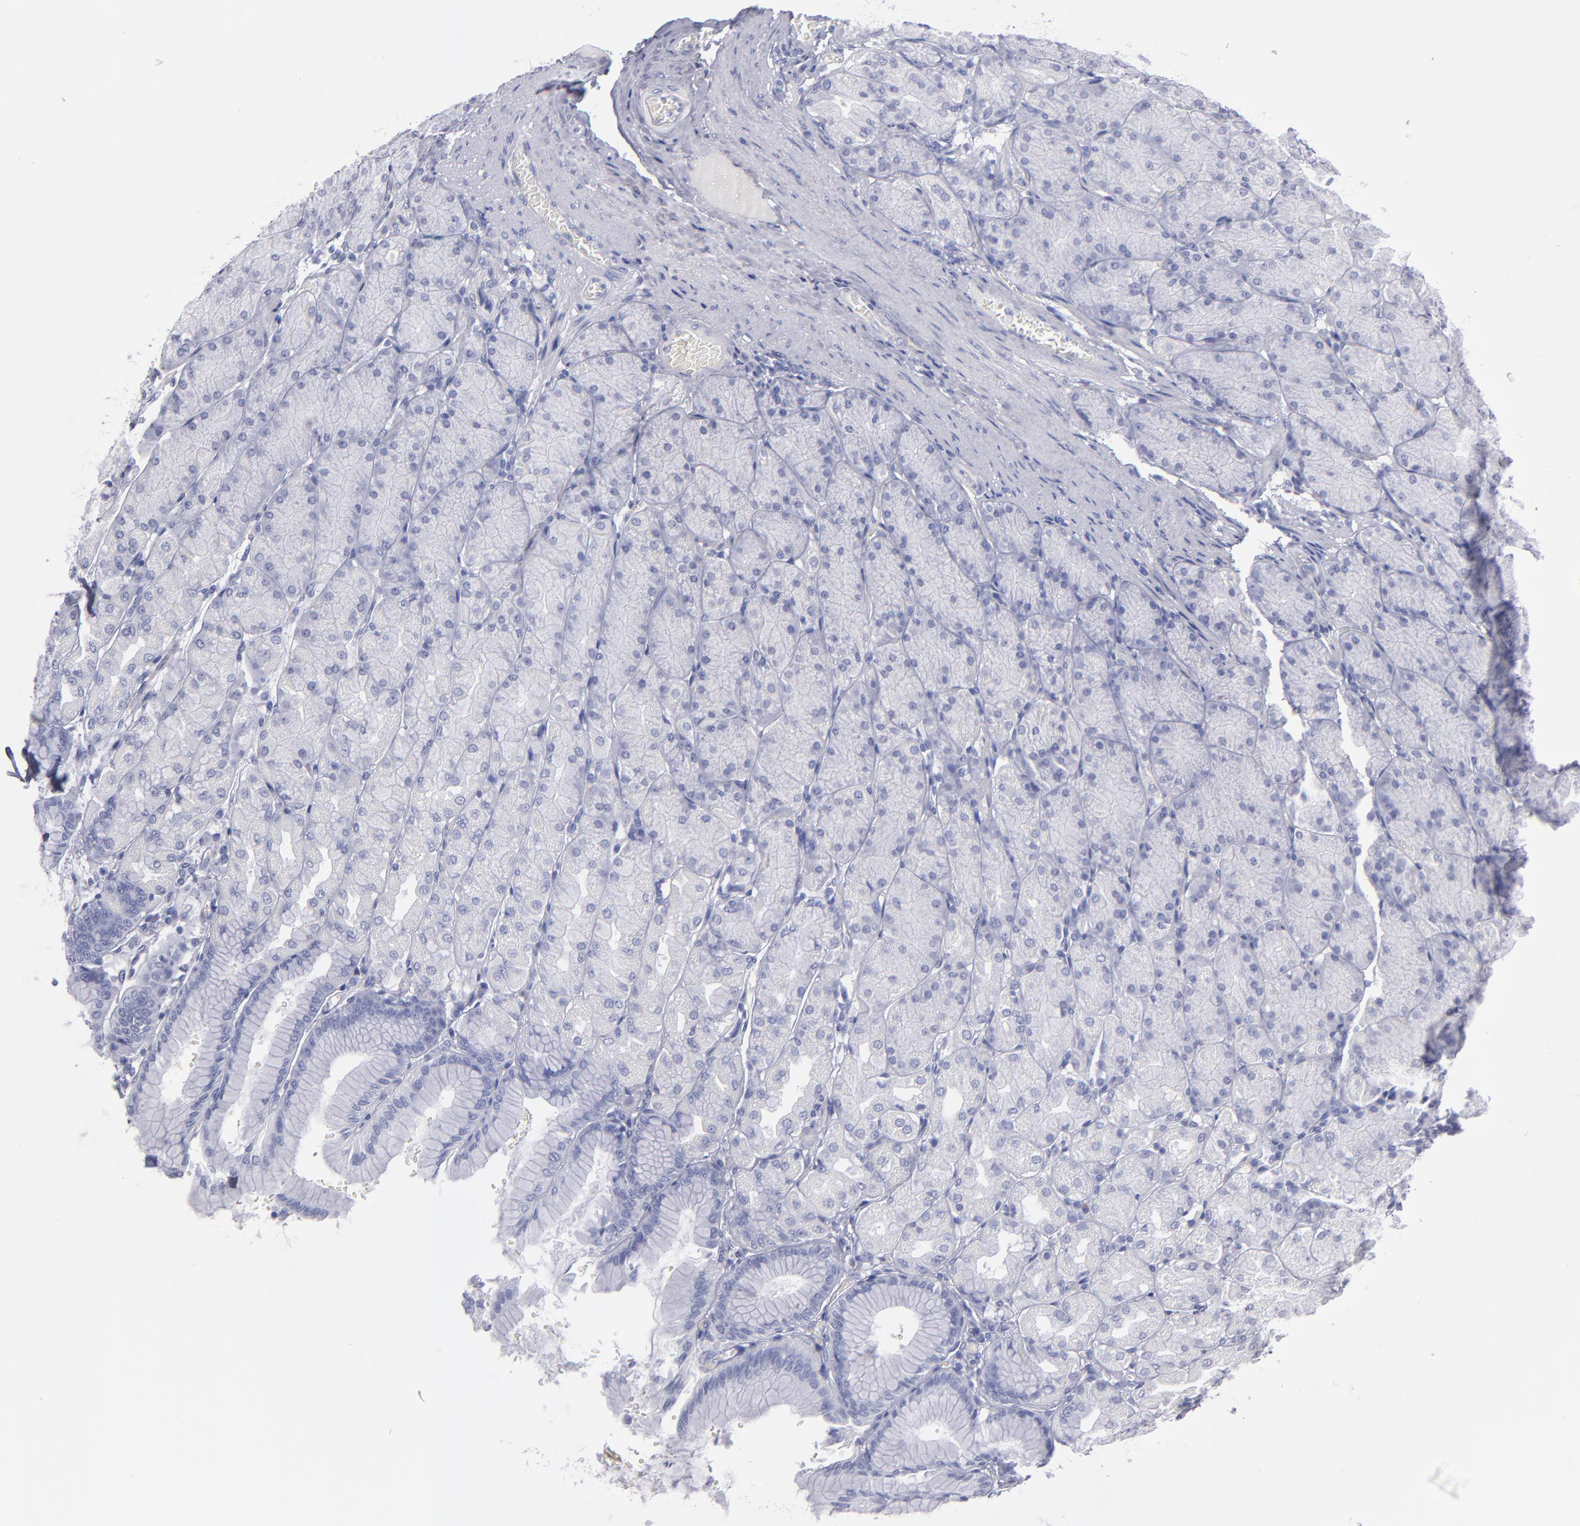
{"staining": {"intensity": "negative", "quantity": "none", "location": "none"}, "tissue": "stomach", "cell_type": "Glandular cells", "image_type": "normal", "snomed": [{"axis": "morphology", "description": "Normal tissue, NOS"}, {"axis": "topography", "description": "Stomach, upper"}], "caption": "Immunohistochemistry image of normal stomach: human stomach stained with DAB (3,3'-diaminobenzidine) exhibits no significant protein expression in glandular cells. (DAB immunohistochemistry with hematoxylin counter stain).", "gene": "MB", "patient": {"sex": "female", "age": 56}}